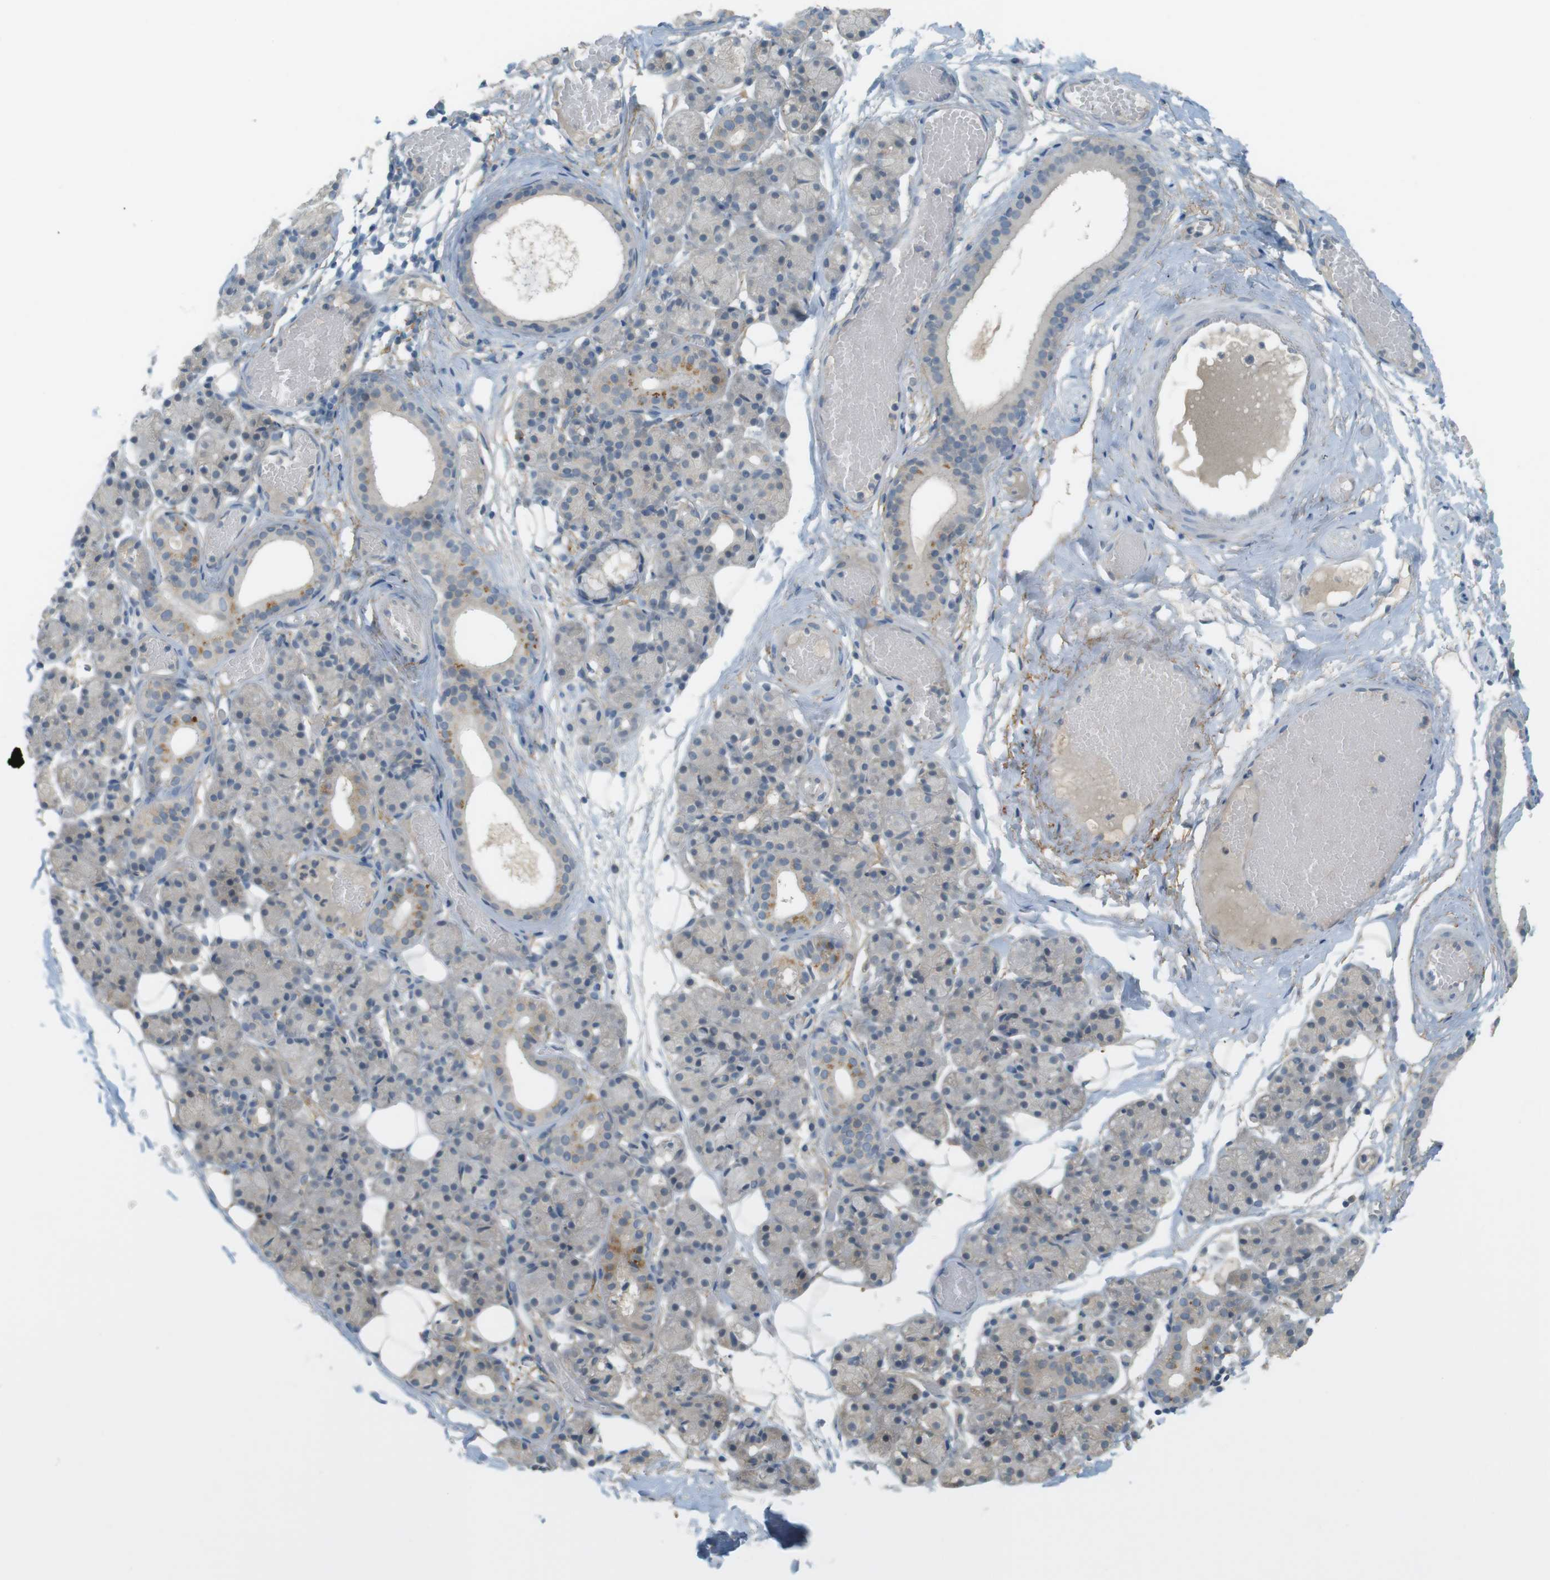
{"staining": {"intensity": "moderate", "quantity": "25%-75%", "location": "cytoplasmic/membranous"}, "tissue": "salivary gland", "cell_type": "Glandular cells", "image_type": "normal", "snomed": [{"axis": "morphology", "description": "Normal tissue, NOS"}, {"axis": "topography", "description": "Salivary gland"}], "caption": "Glandular cells demonstrate medium levels of moderate cytoplasmic/membranous positivity in approximately 25%-75% of cells in normal human salivary gland.", "gene": "UGT8", "patient": {"sex": "male", "age": 63}}